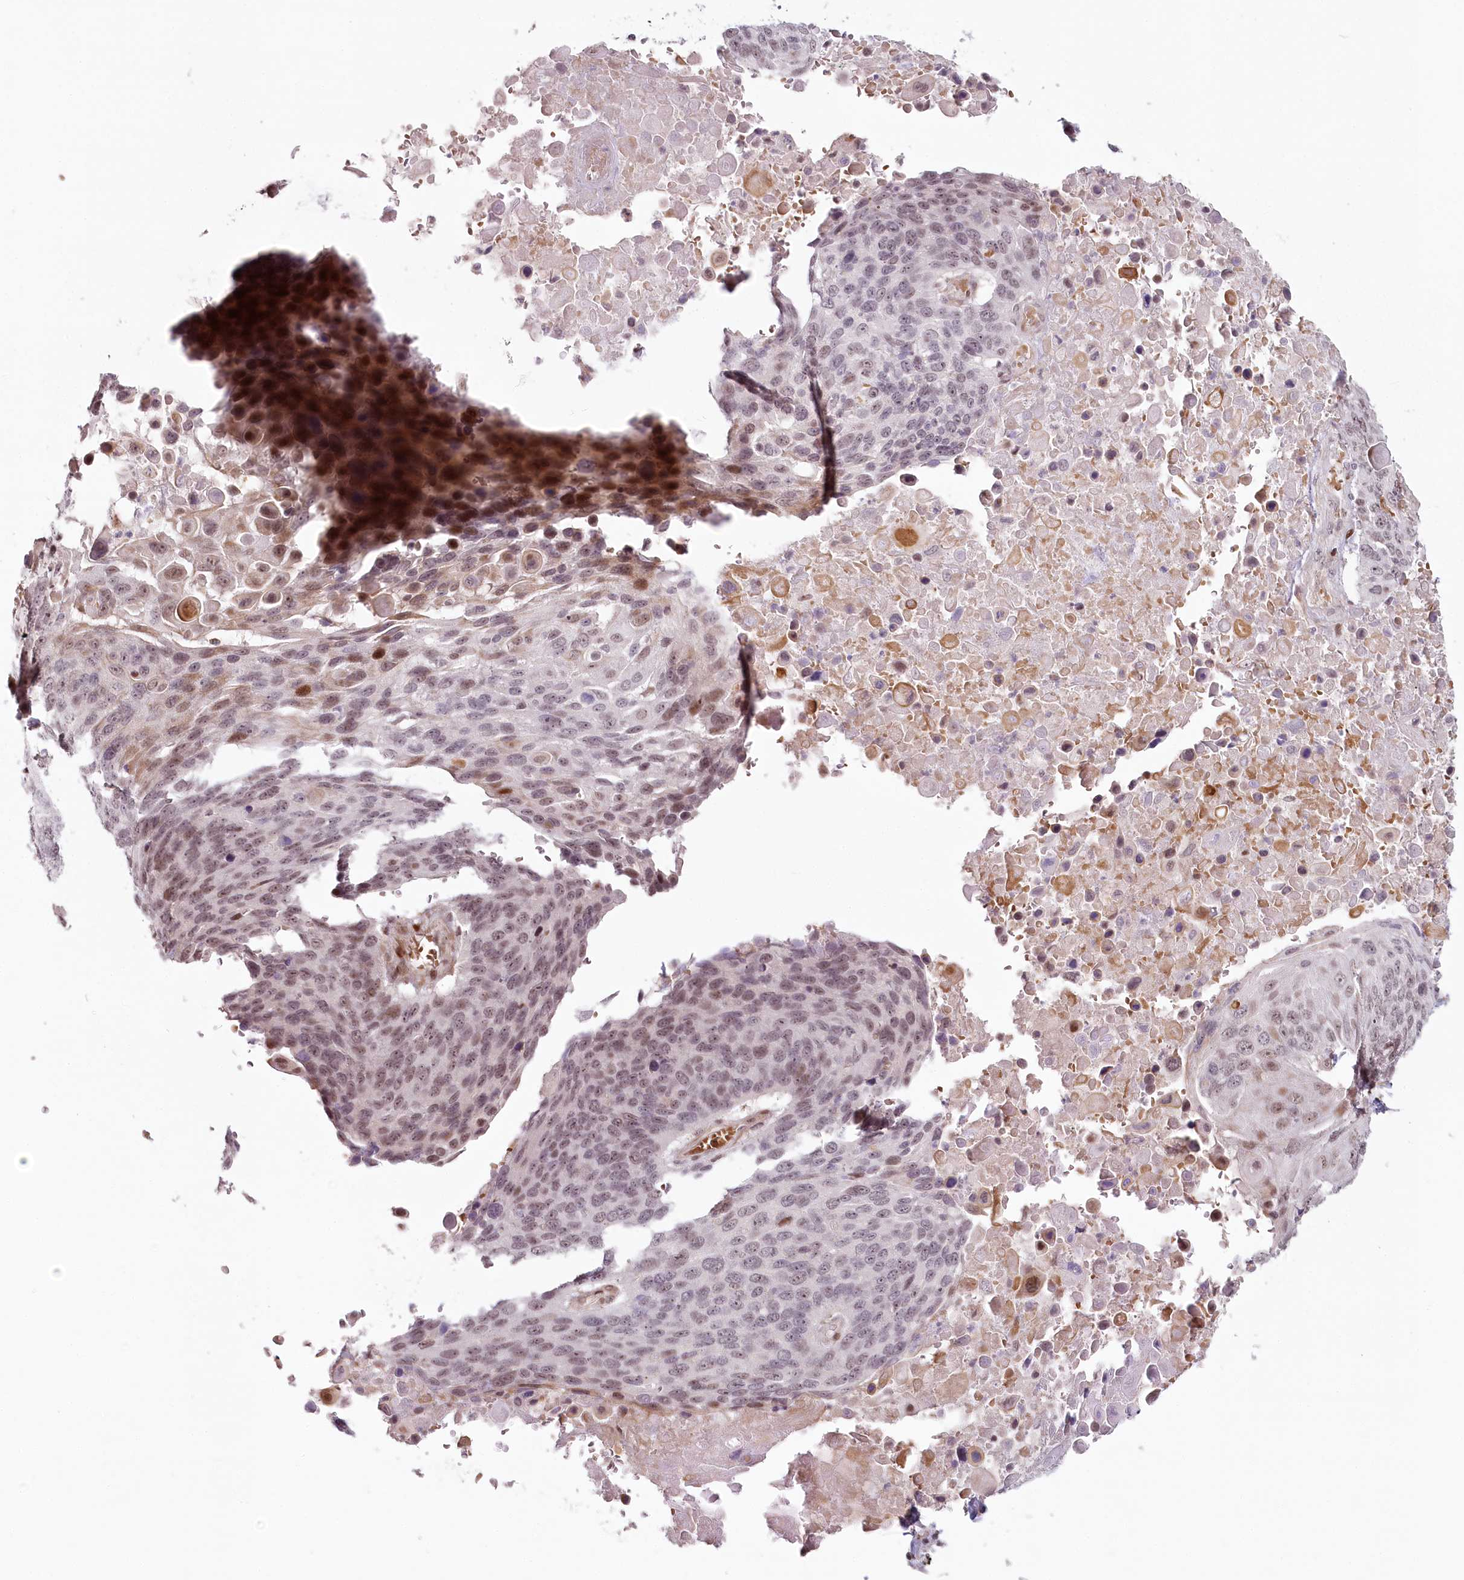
{"staining": {"intensity": "moderate", "quantity": "<25%", "location": "nuclear"}, "tissue": "lung cancer", "cell_type": "Tumor cells", "image_type": "cancer", "snomed": [{"axis": "morphology", "description": "Squamous cell carcinoma, NOS"}, {"axis": "topography", "description": "Lung"}], "caption": "Protein expression analysis of lung squamous cell carcinoma exhibits moderate nuclear staining in approximately <25% of tumor cells. Immunohistochemistry (ihc) stains the protein in brown and the nuclei are stained blue.", "gene": "FAM204A", "patient": {"sex": "male", "age": 66}}